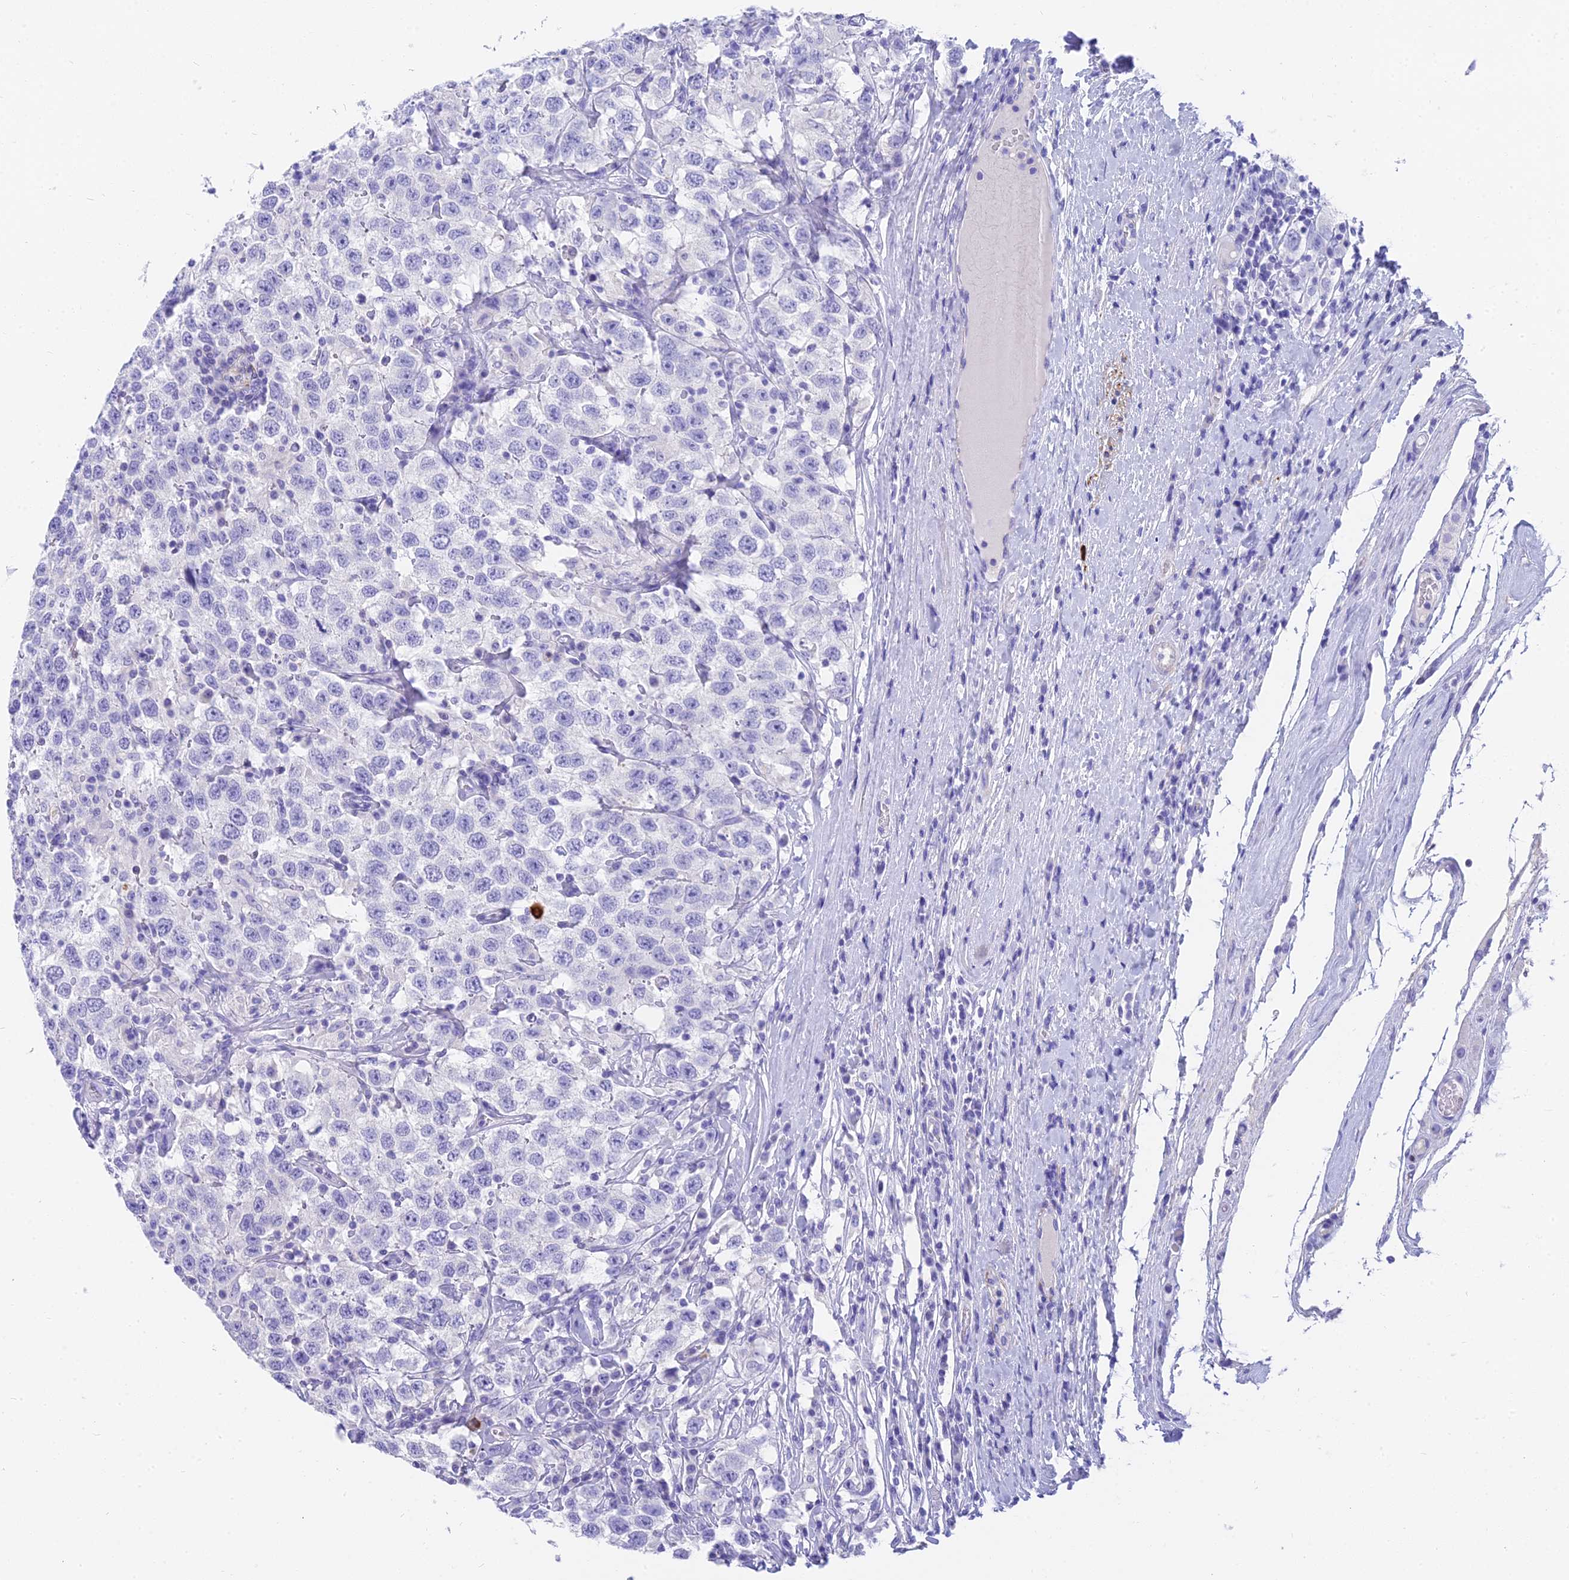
{"staining": {"intensity": "negative", "quantity": "none", "location": "none"}, "tissue": "testis cancer", "cell_type": "Tumor cells", "image_type": "cancer", "snomed": [{"axis": "morphology", "description": "Seminoma, NOS"}, {"axis": "topography", "description": "Testis"}], "caption": "High magnification brightfield microscopy of testis cancer stained with DAB (brown) and counterstained with hematoxylin (blue): tumor cells show no significant expression.", "gene": "SLC36A2", "patient": {"sex": "male", "age": 41}}